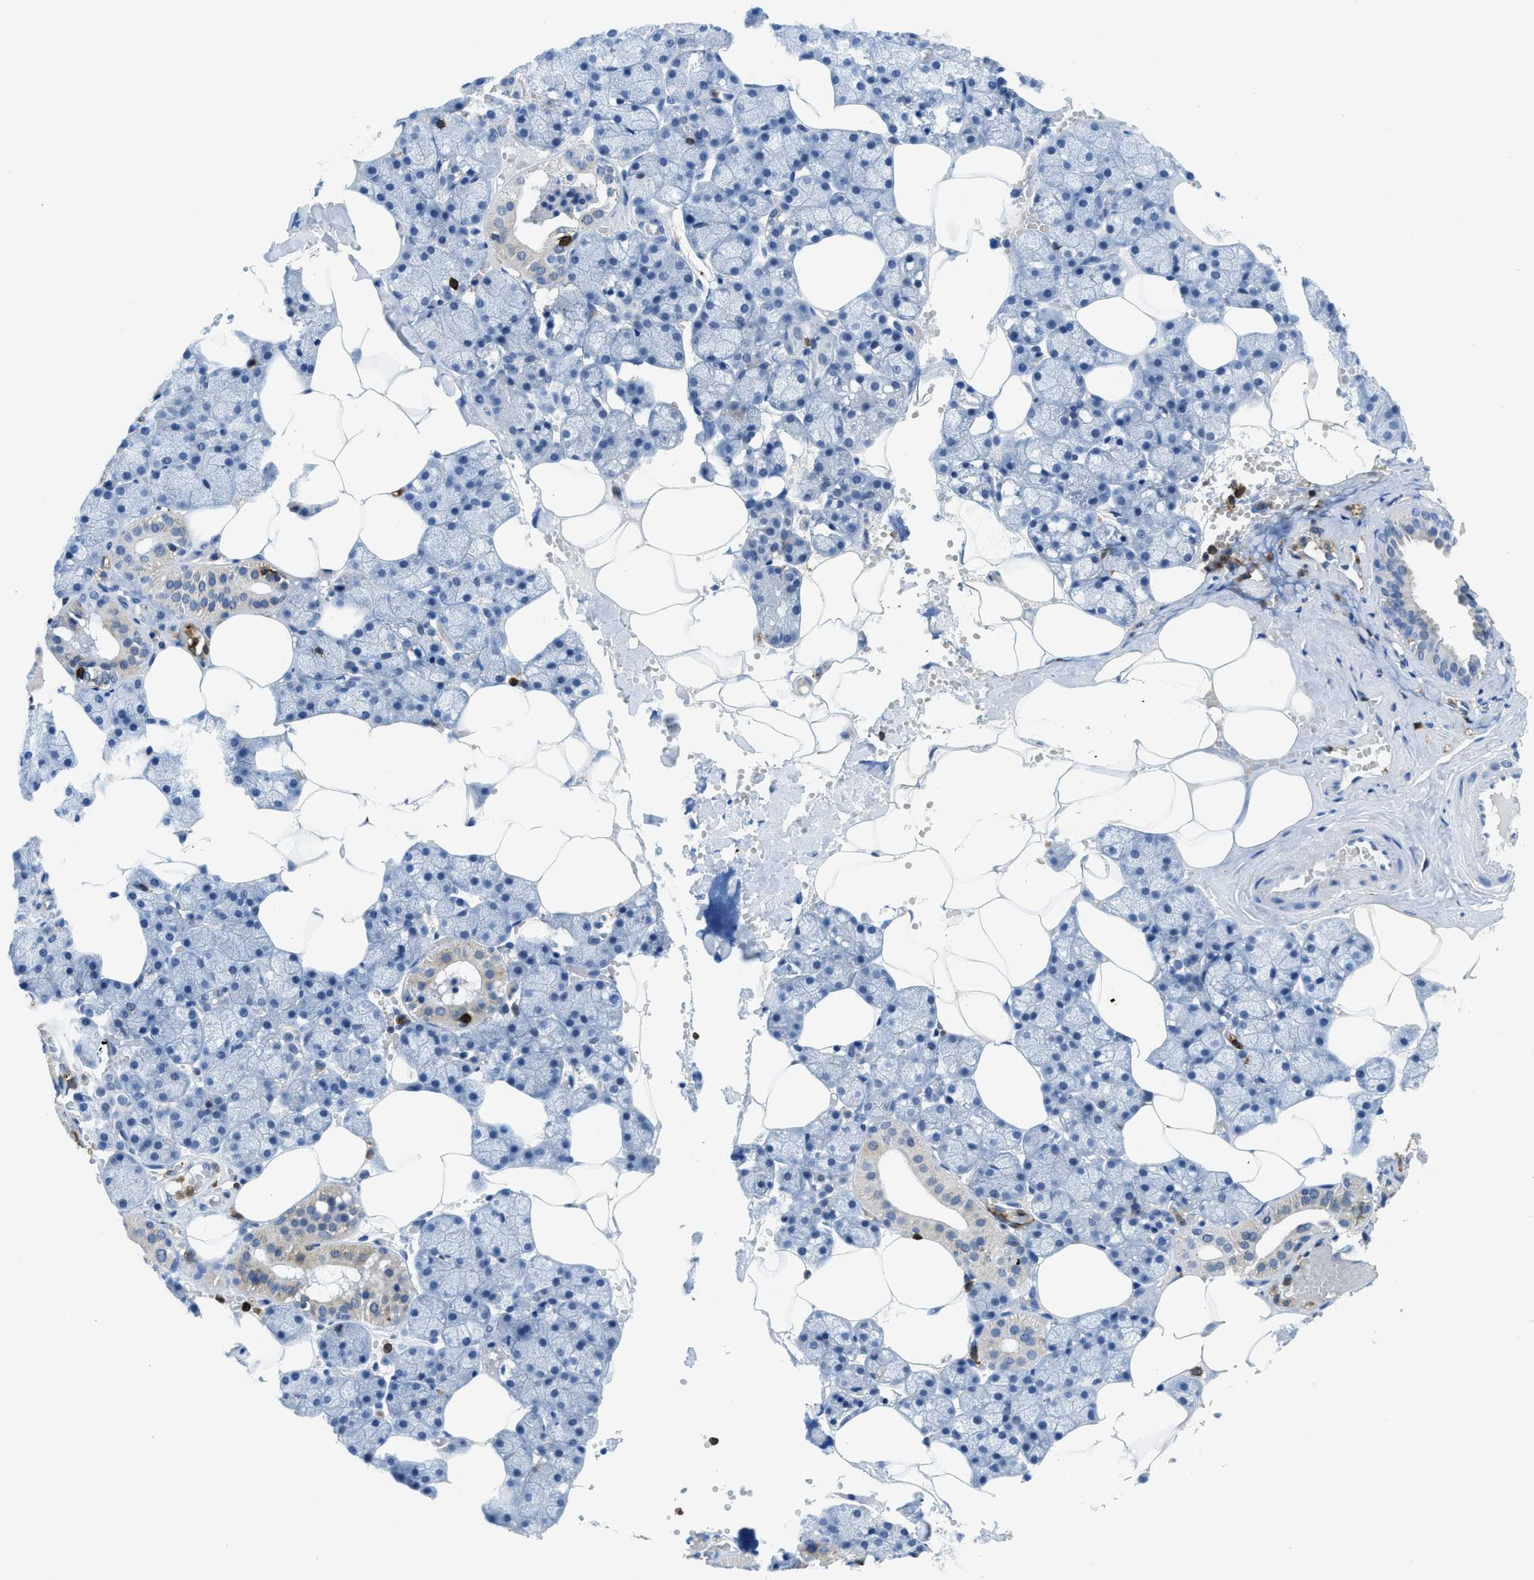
{"staining": {"intensity": "negative", "quantity": "none", "location": "none"}, "tissue": "salivary gland", "cell_type": "Glandular cells", "image_type": "normal", "snomed": [{"axis": "morphology", "description": "Normal tissue, NOS"}, {"axis": "topography", "description": "Salivary gland"}], "caption": "An IHC image of benign salivary gland is shown. There is no staining in glandular cells of salivary gland. Brightfield microscopy of IHC stained with DAB (3,3'-diaminobenzidine) (brown) and hematoxylin (blue), captured at high magnification.", "gene": "FAM151A", "patient": {"sex": "male", "age": 62}}